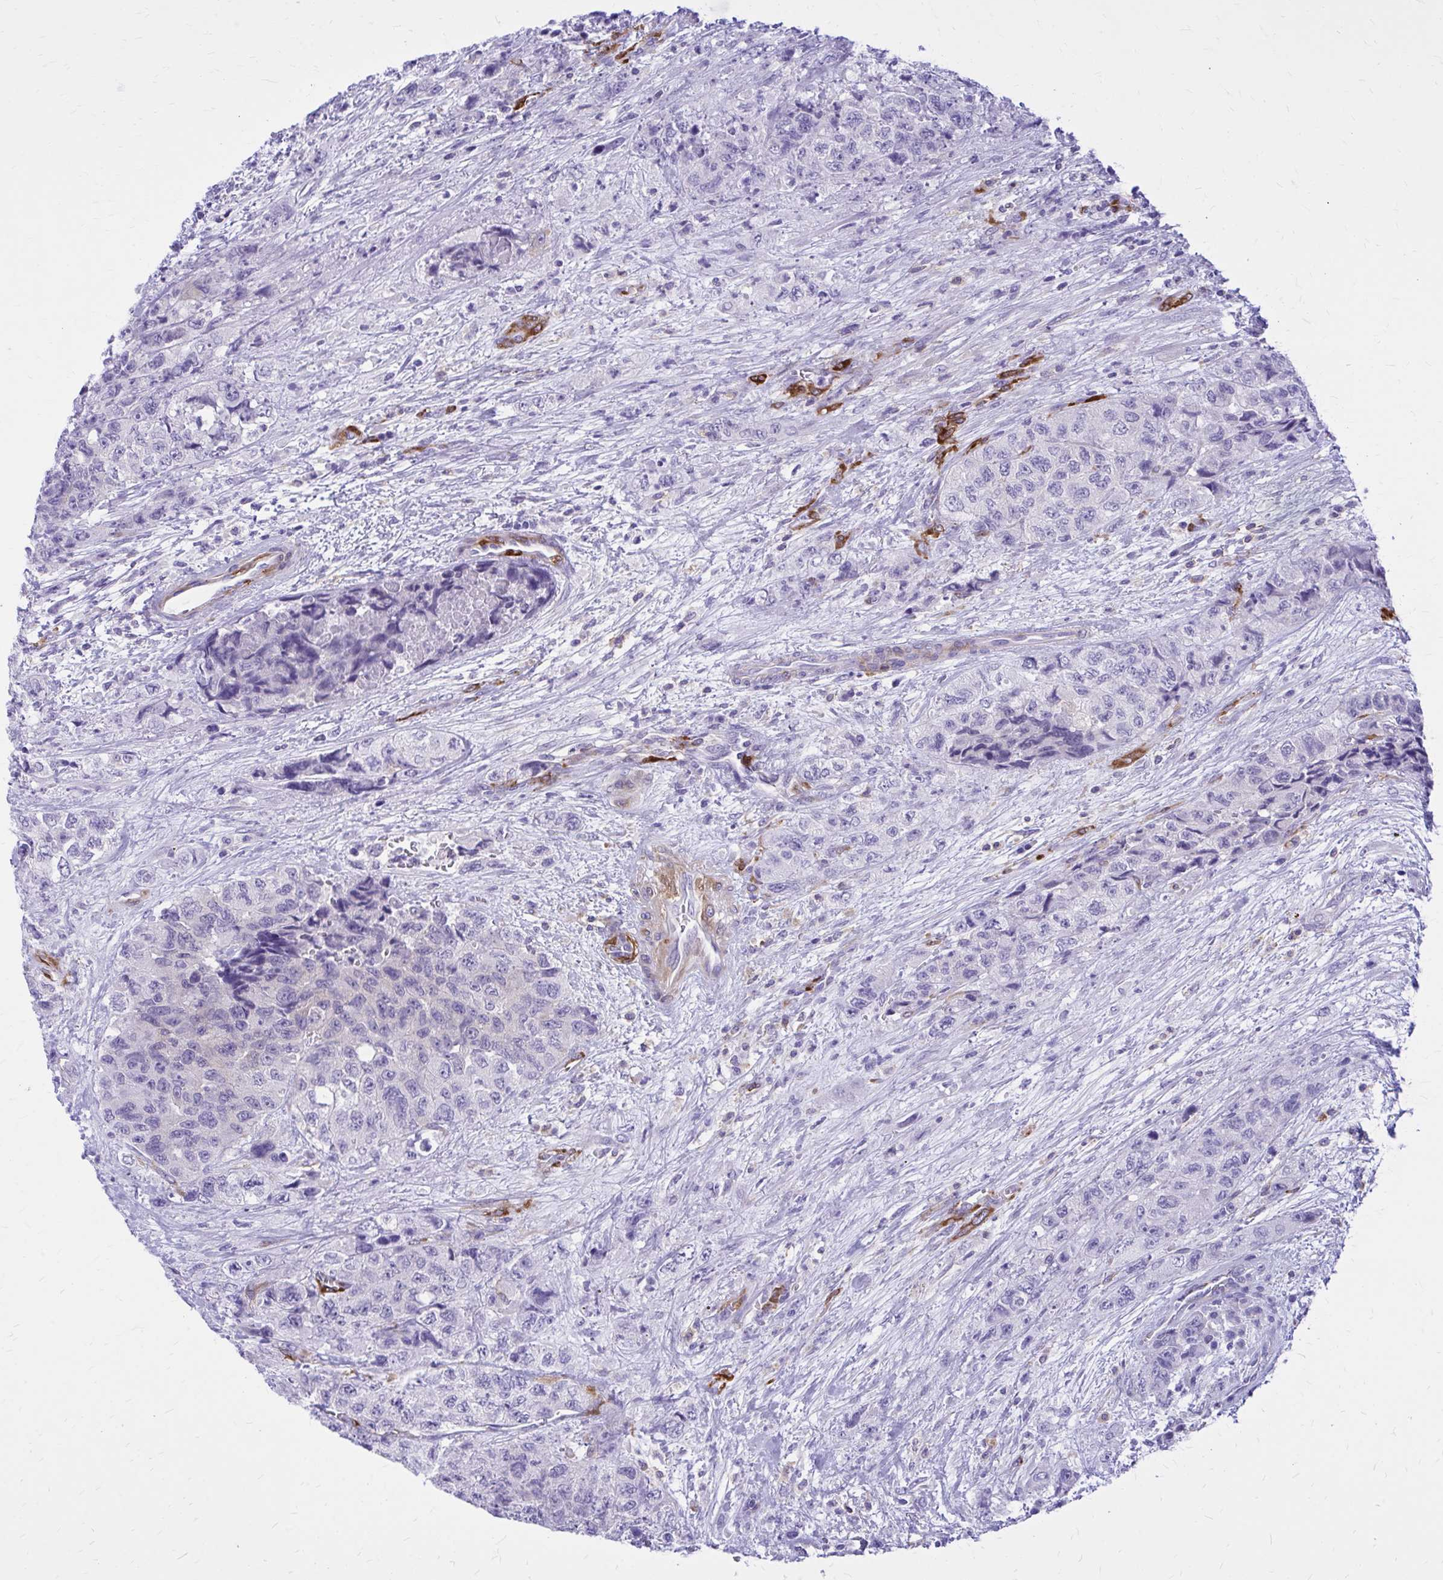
{"staining": {"intensity": "negative", "quantity": "none", "location": "none"}, "tissue": "urothelial cancer", "cell_type": "Tumor cells", "image_type": "cancer", "snomed": [{"axis": "morphology", "description": "Urothelial carcinoma, High grade"}, {"axis": "topography", "description": "Urinary bladder"}], "caption": "Immunohistochemistry (IHC) photomicrograph of human urothelial carcinoma (high-grade) stained for a protein (brown), which demonstrates no positivity in tumor cells.", "gene": "EPB41L1", "patient": {"sex": "female", "age": 78}}